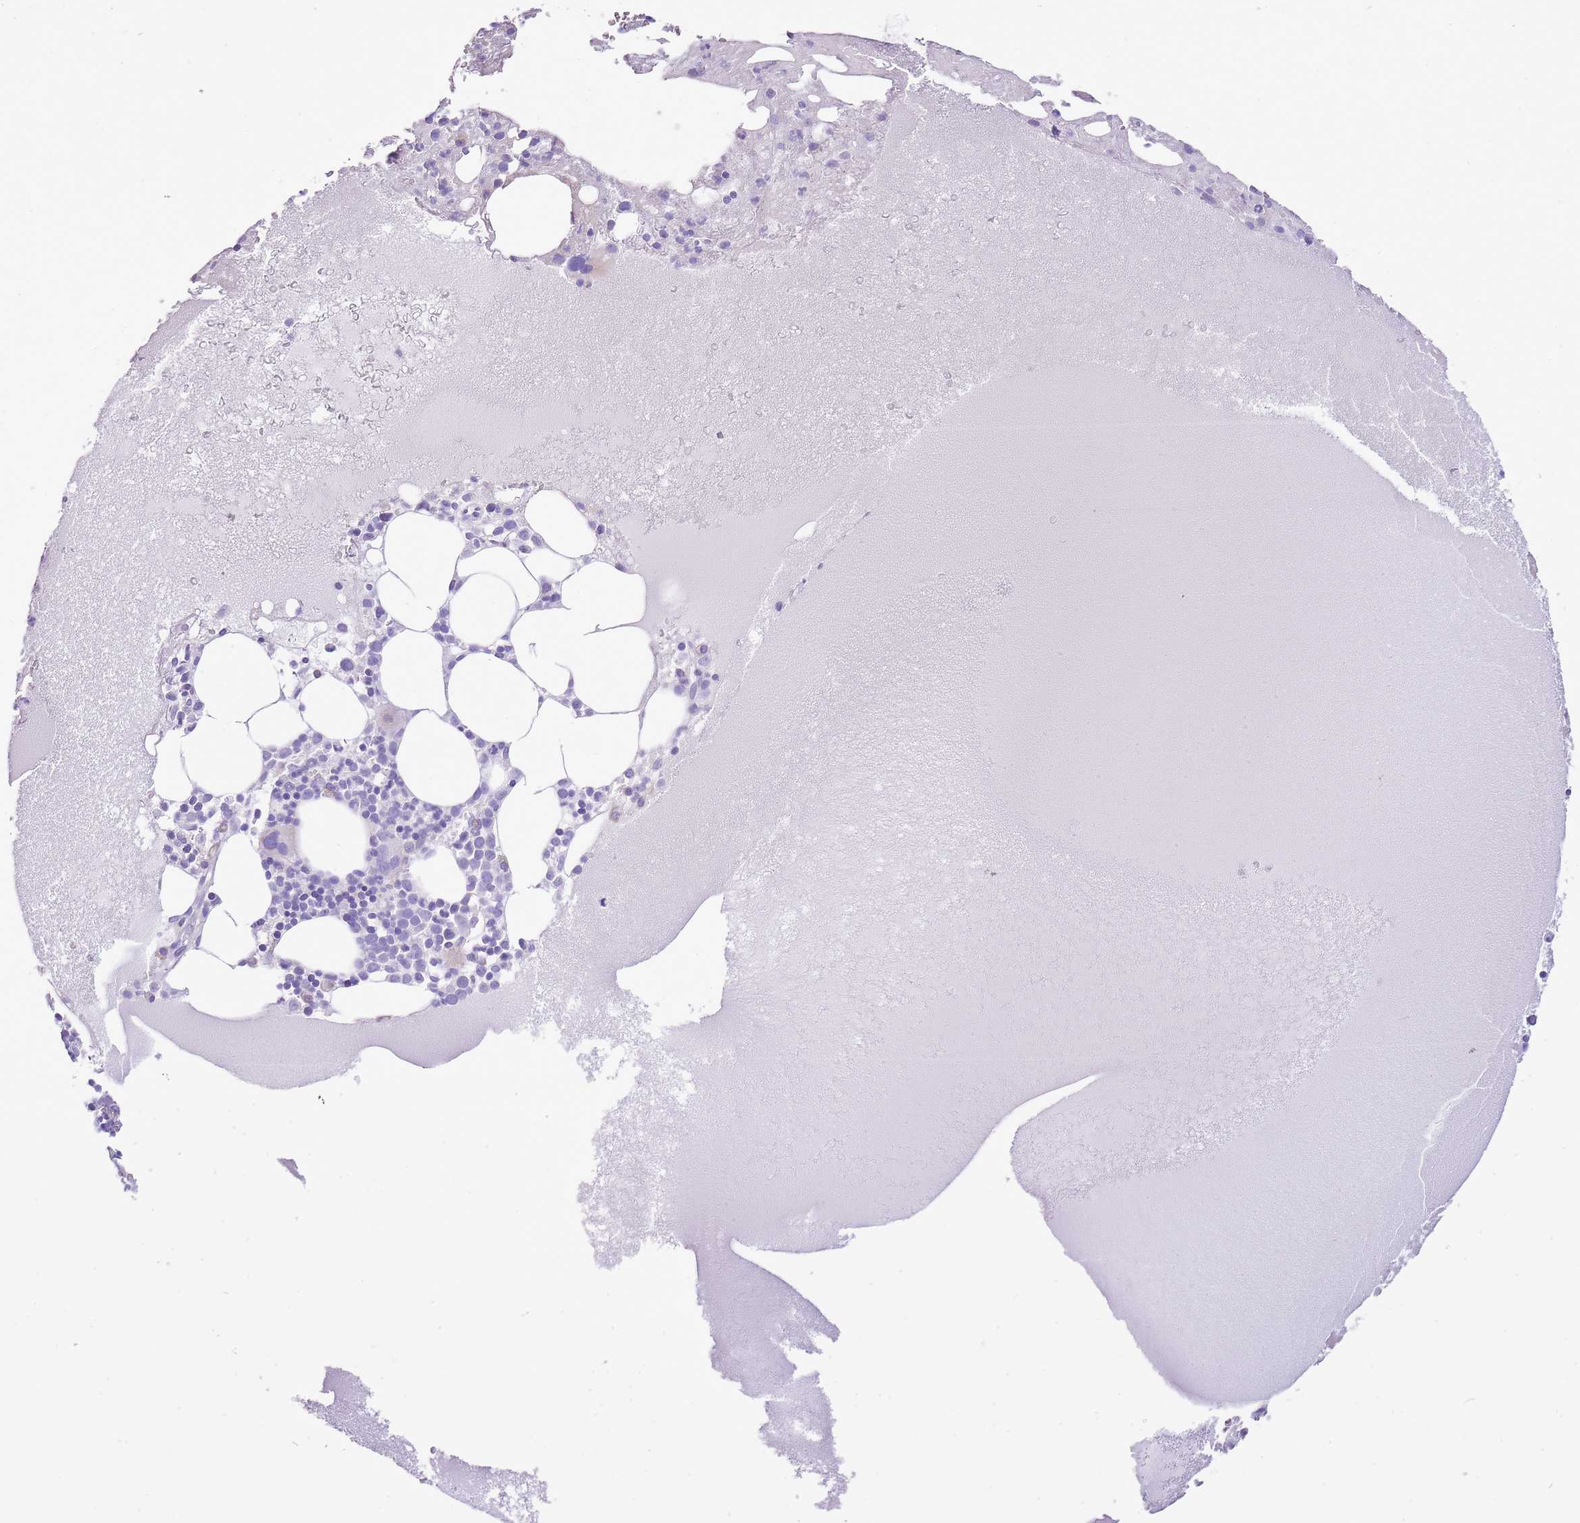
{"staining": {"intensity": "negative", "quantity": "none", "location": "none"}, "tissue": "bone marrow", "cell_type": "Hematopoietic cells", "image_type": "normal", "snomed": [{"axis": "morphology", "description": "Normal tissue, NOS"}, {"axis": "topography", "description": "Bone marrow"}], "caption": "IHC of benign bone marrow exhibits no positivity in hematopoietic cells. The staining was performed using DAB to visualize the protein expression in brown, while the nuclei were stained in blue with hematoxylin (Magnification: 20x).", "gene": "AAR2", "patient": {"sex": "male", "age": 61}}